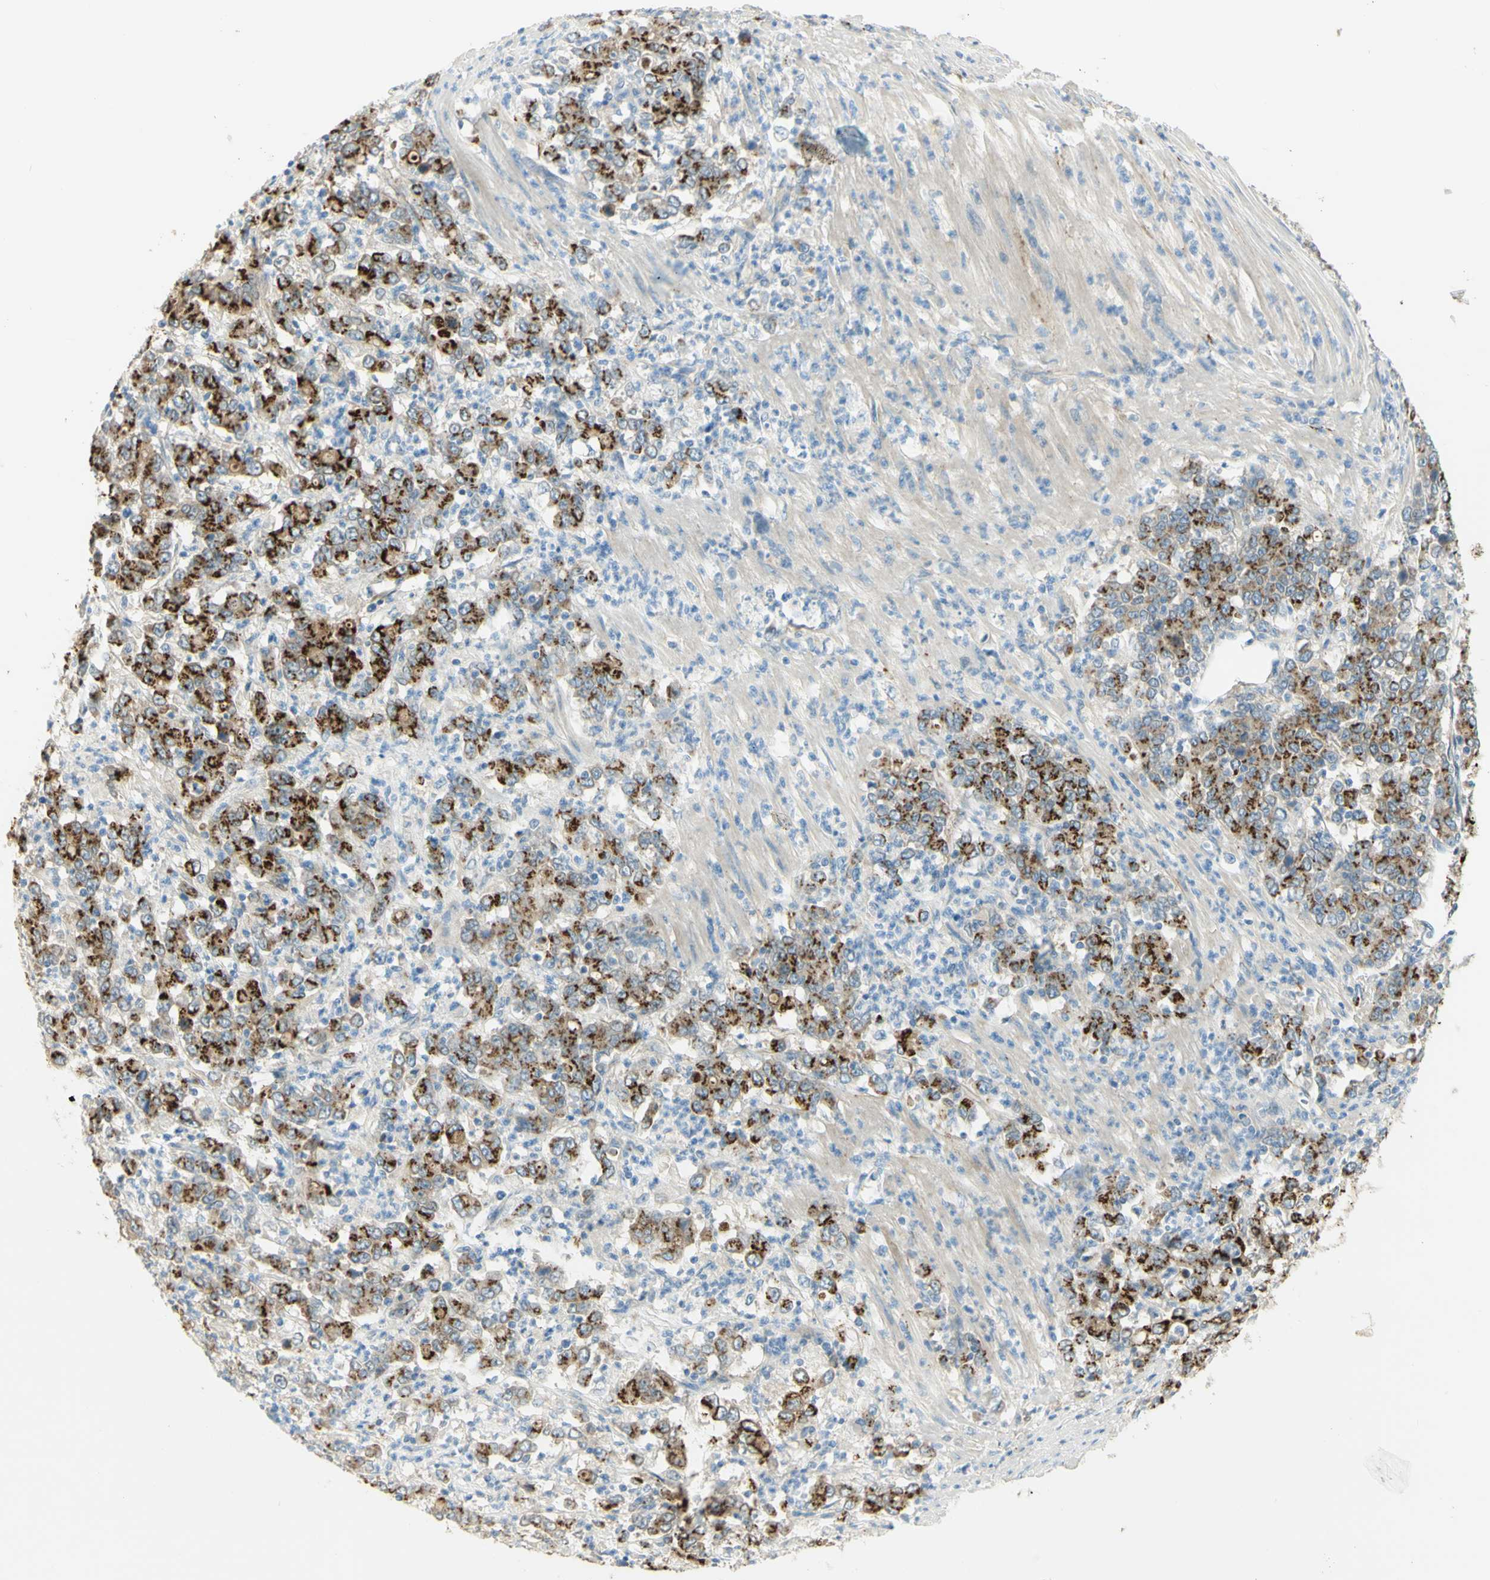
{"staining": {"intensity": "strong", "quantity": ">75%", "location": "cytoplasmic/membranous"}, "tissue": "stomach cancer", "cell_type": "Tumor cells", "image_type": "cancer", "snomed": [{"axis": "morphology", "description": "Adenocarcinoma, NOS"}, {"axis": "topography", "description": "Stomach, lower"}], "caption": "This micrograph demonstrates stomach adenocarcinoma stained with immunohistochemistry (IHC) to label a protein in brown. The cytoplasmic/membranous of tumor cells show strong positivity for the protein. Nuclei are counter-stained blue.", "gene": "GCNT3", "patient": {"sex": "female", "age": 71}}